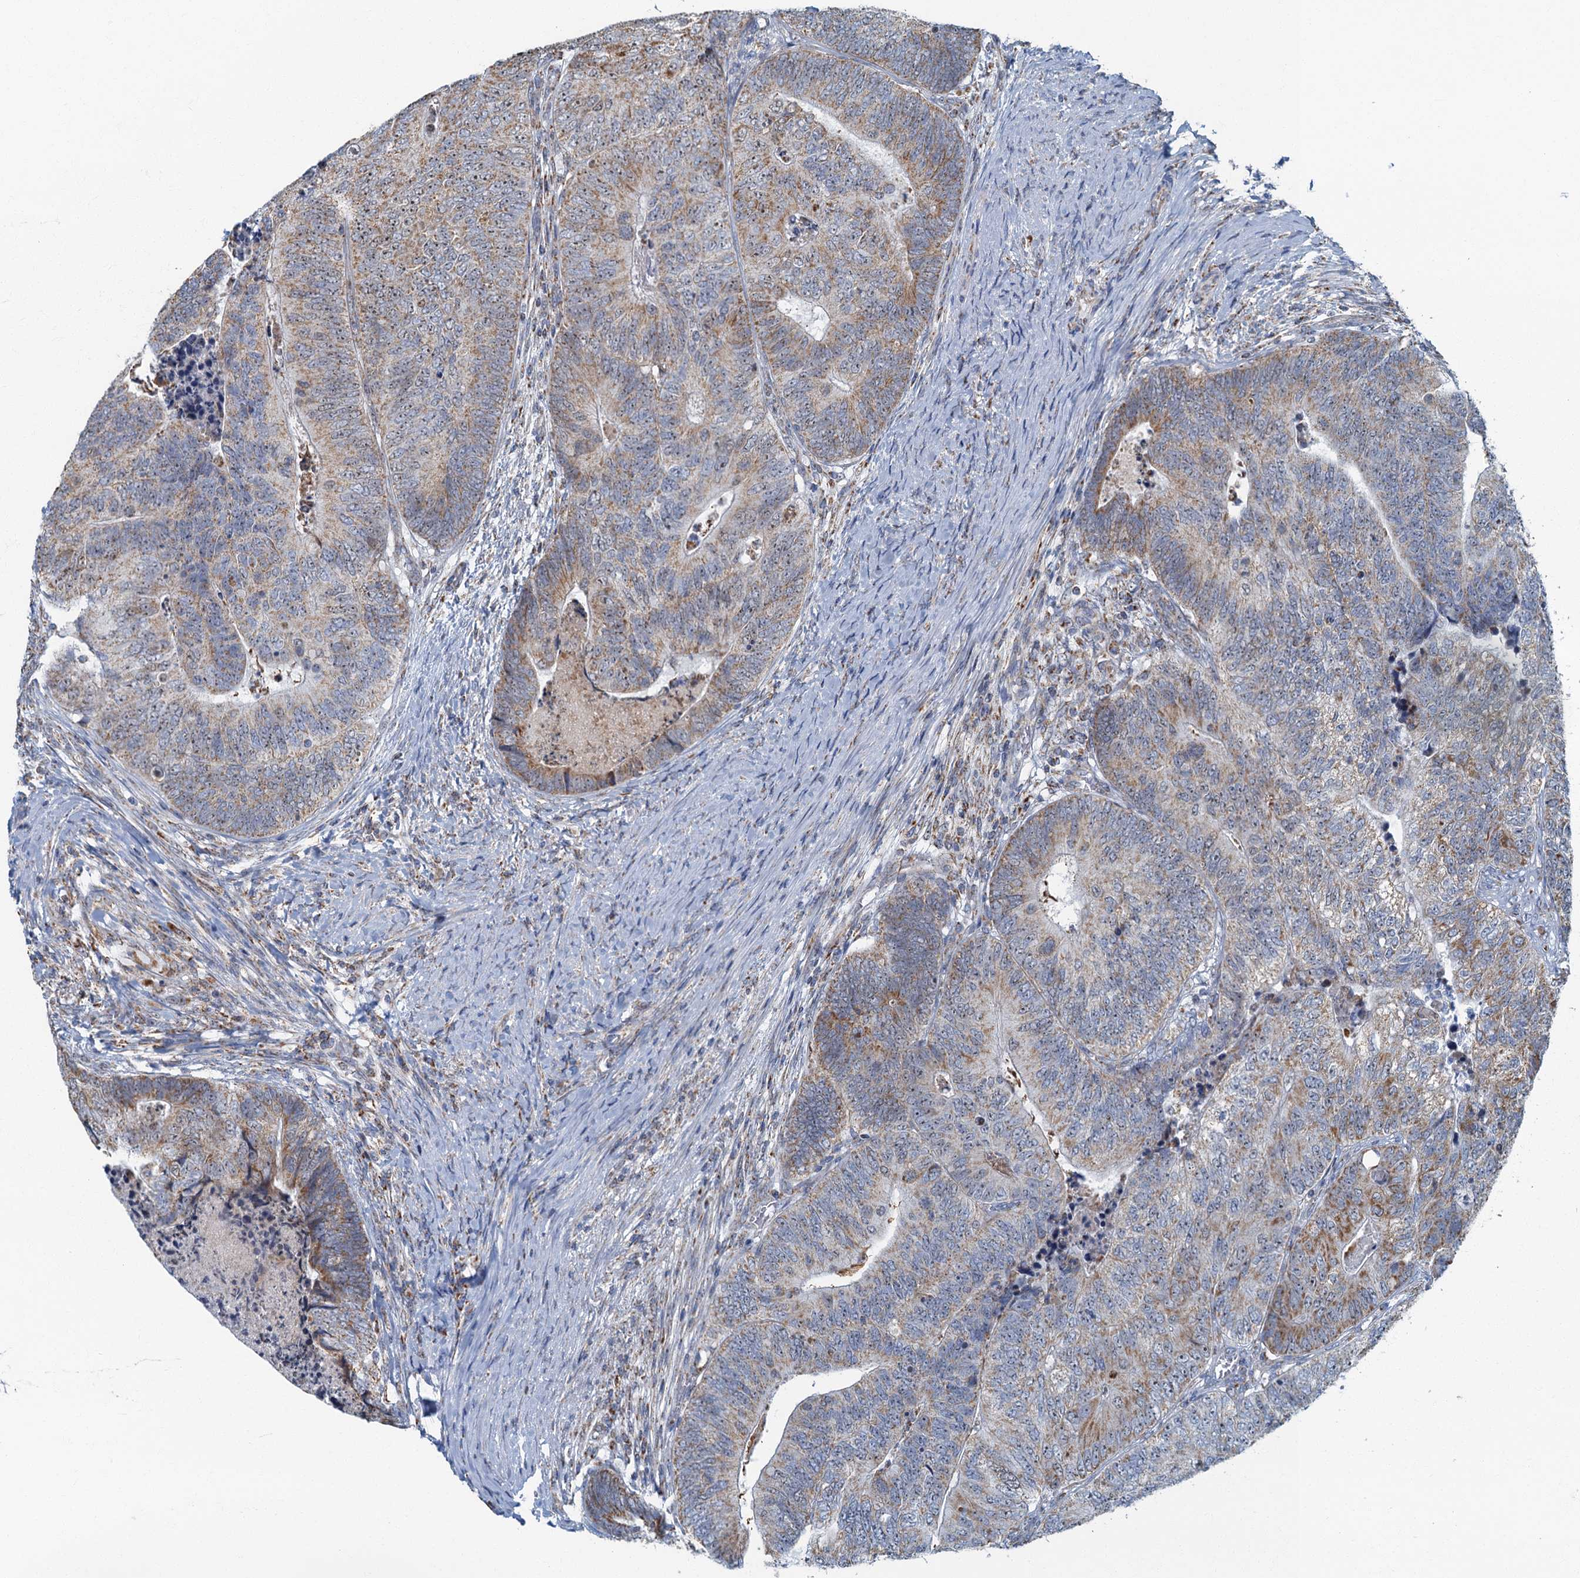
{"staining": {"intensity": "moderate", "quantity": ">75%", "location": "cytoplasmic/membranous"}, "tissue": "colorectal cancer", "cell_type": "Tumor cells", "image_type": "cancer", "snomed": [{"axis": "morphology", "description": "Adenocarcinoma, NOS"}, {"axis": "topography", "description": "Colon"}], "caption": "Immunohistochemical staining of colorectal cancer reveals moderate cytoplasmic/membranous protein positivity in approximately >75% of tumor cells.", "gene": "RAD9B", "patient": {"sex": "female", "age": 67}}